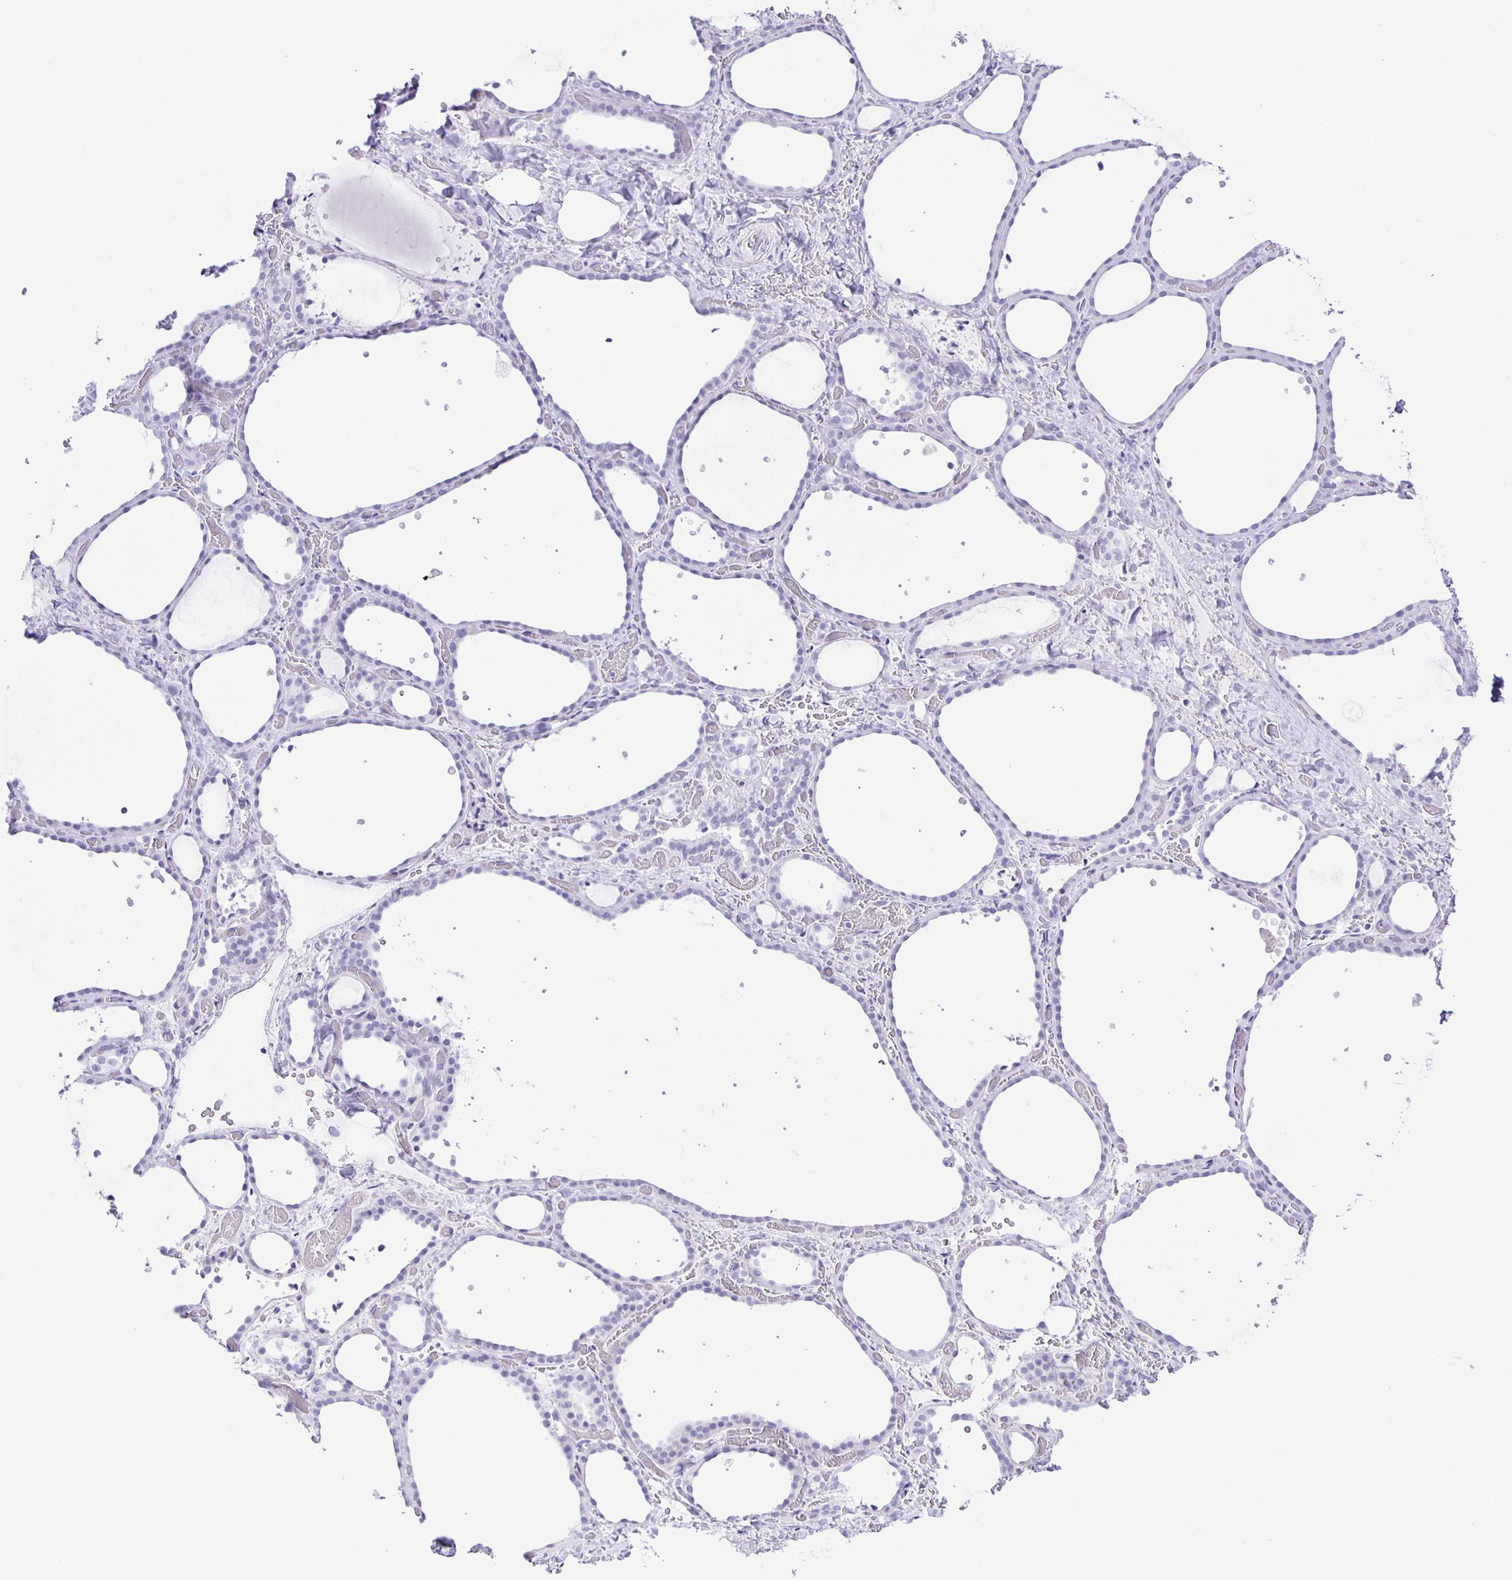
{"staining": {"intensity": "negative", "quantity": "none", "location": "none"}, "tissue": "thyroid gland", "cell_type": "Glandular cells", "image_type": "normal", "snomed": [{"axis": "morphology", "description": "Normal tissue, NOS"}, {"axis": "topography", "description": "Thyroid gland"}], "caption": "This micrograph is of benign thyroid gland stained with immunohistochemistry (IHC) to label a protein in brown with the nuclei are counter-stained blue. There is no positivity in glandular cells.", "gene": "EZHIP", "patient": {"sex": "female", "age": 36}}